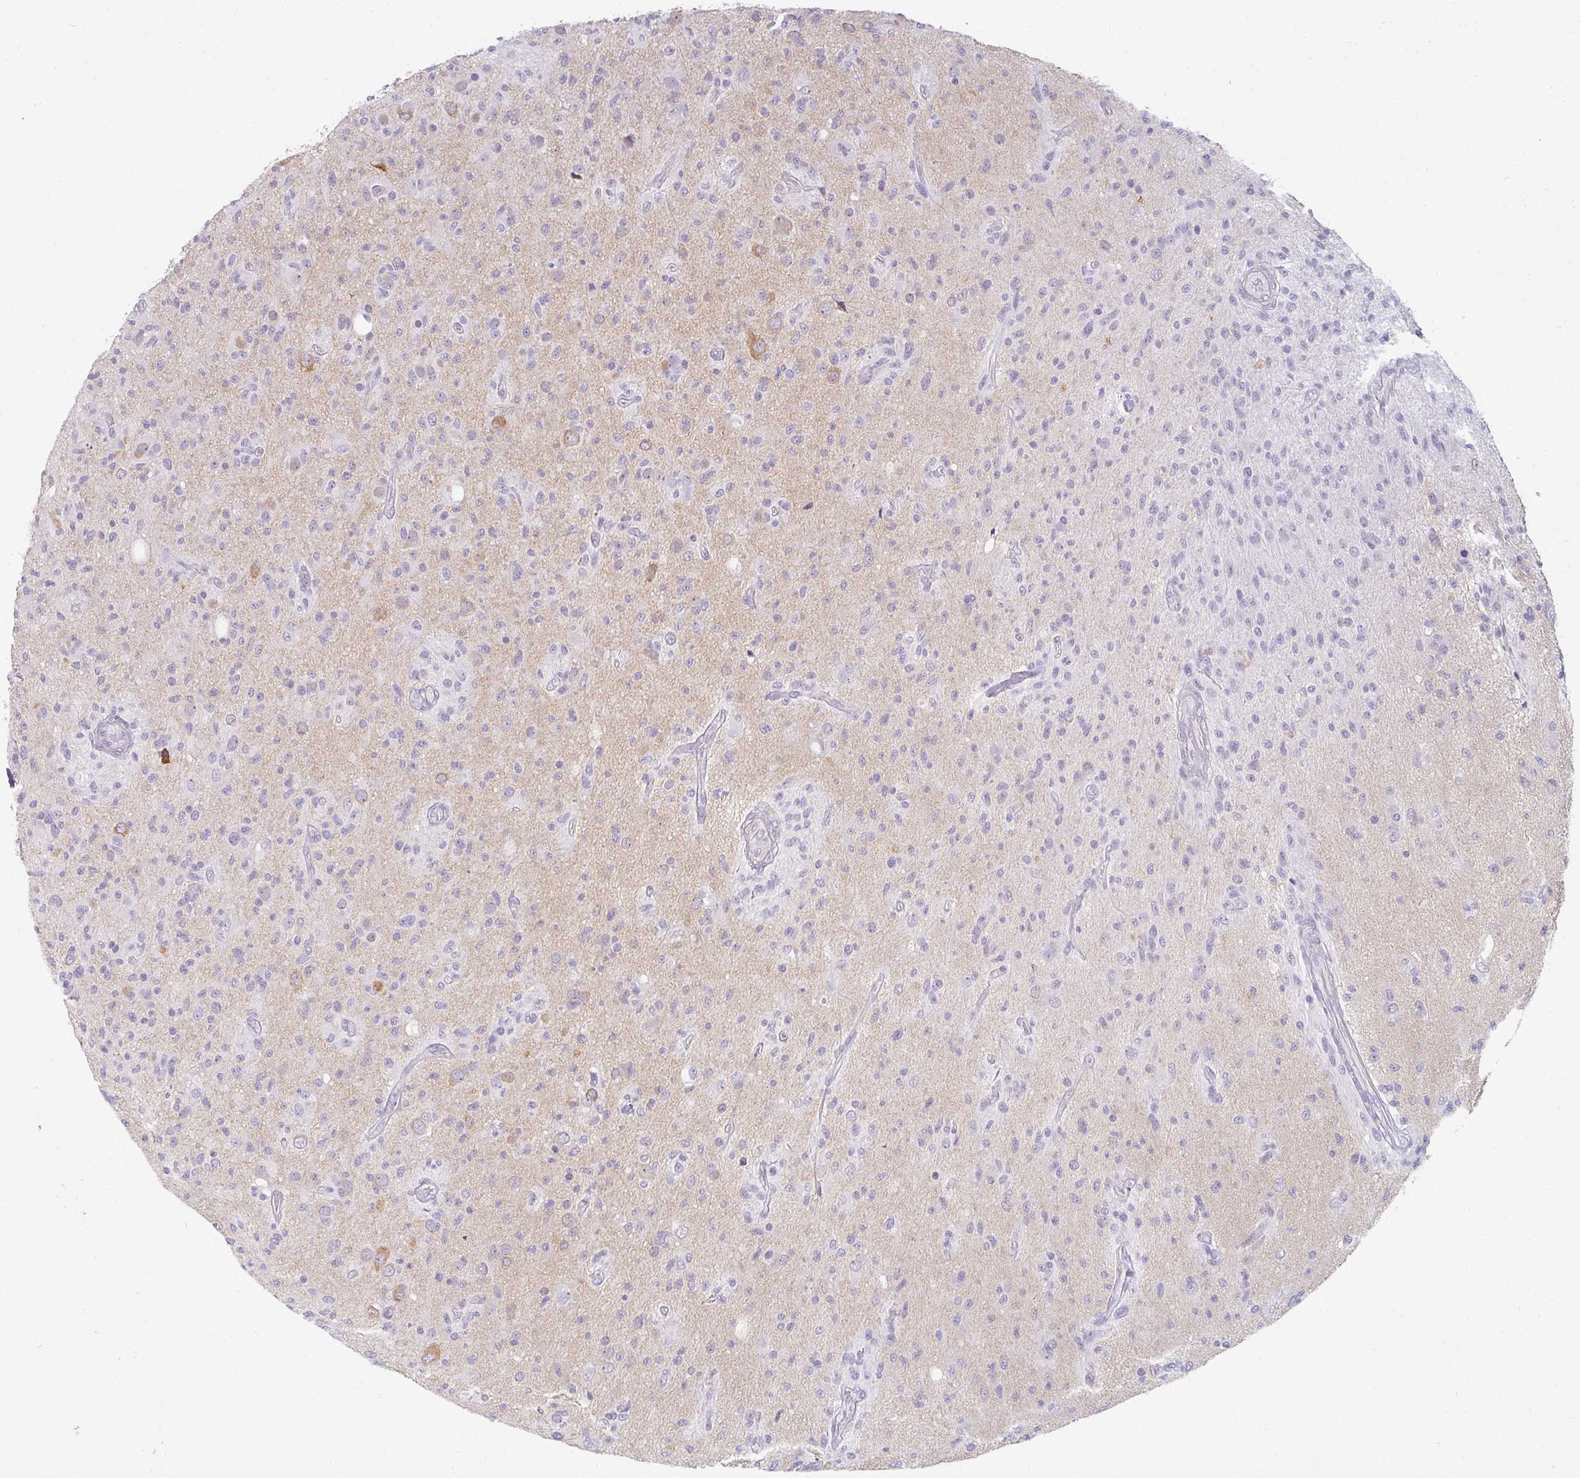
{"staining": {"intensity": "negative", "quantity": "none", "location": "none"}, "tissue": "glioma", "cell_type": "Tumor cells", "image_type": "cancer", "snomed": [{"axis": "morphology", "description": "Glioma, malignant, High grade"}, {"axis": "topography", "description": "Brain"}], "caption": "This is an IHC photomicrograph of glioma. There is no positivity in tumor cells.", "gene": "PPFIA4", "patient": {"sex": "female", "age": 67}}